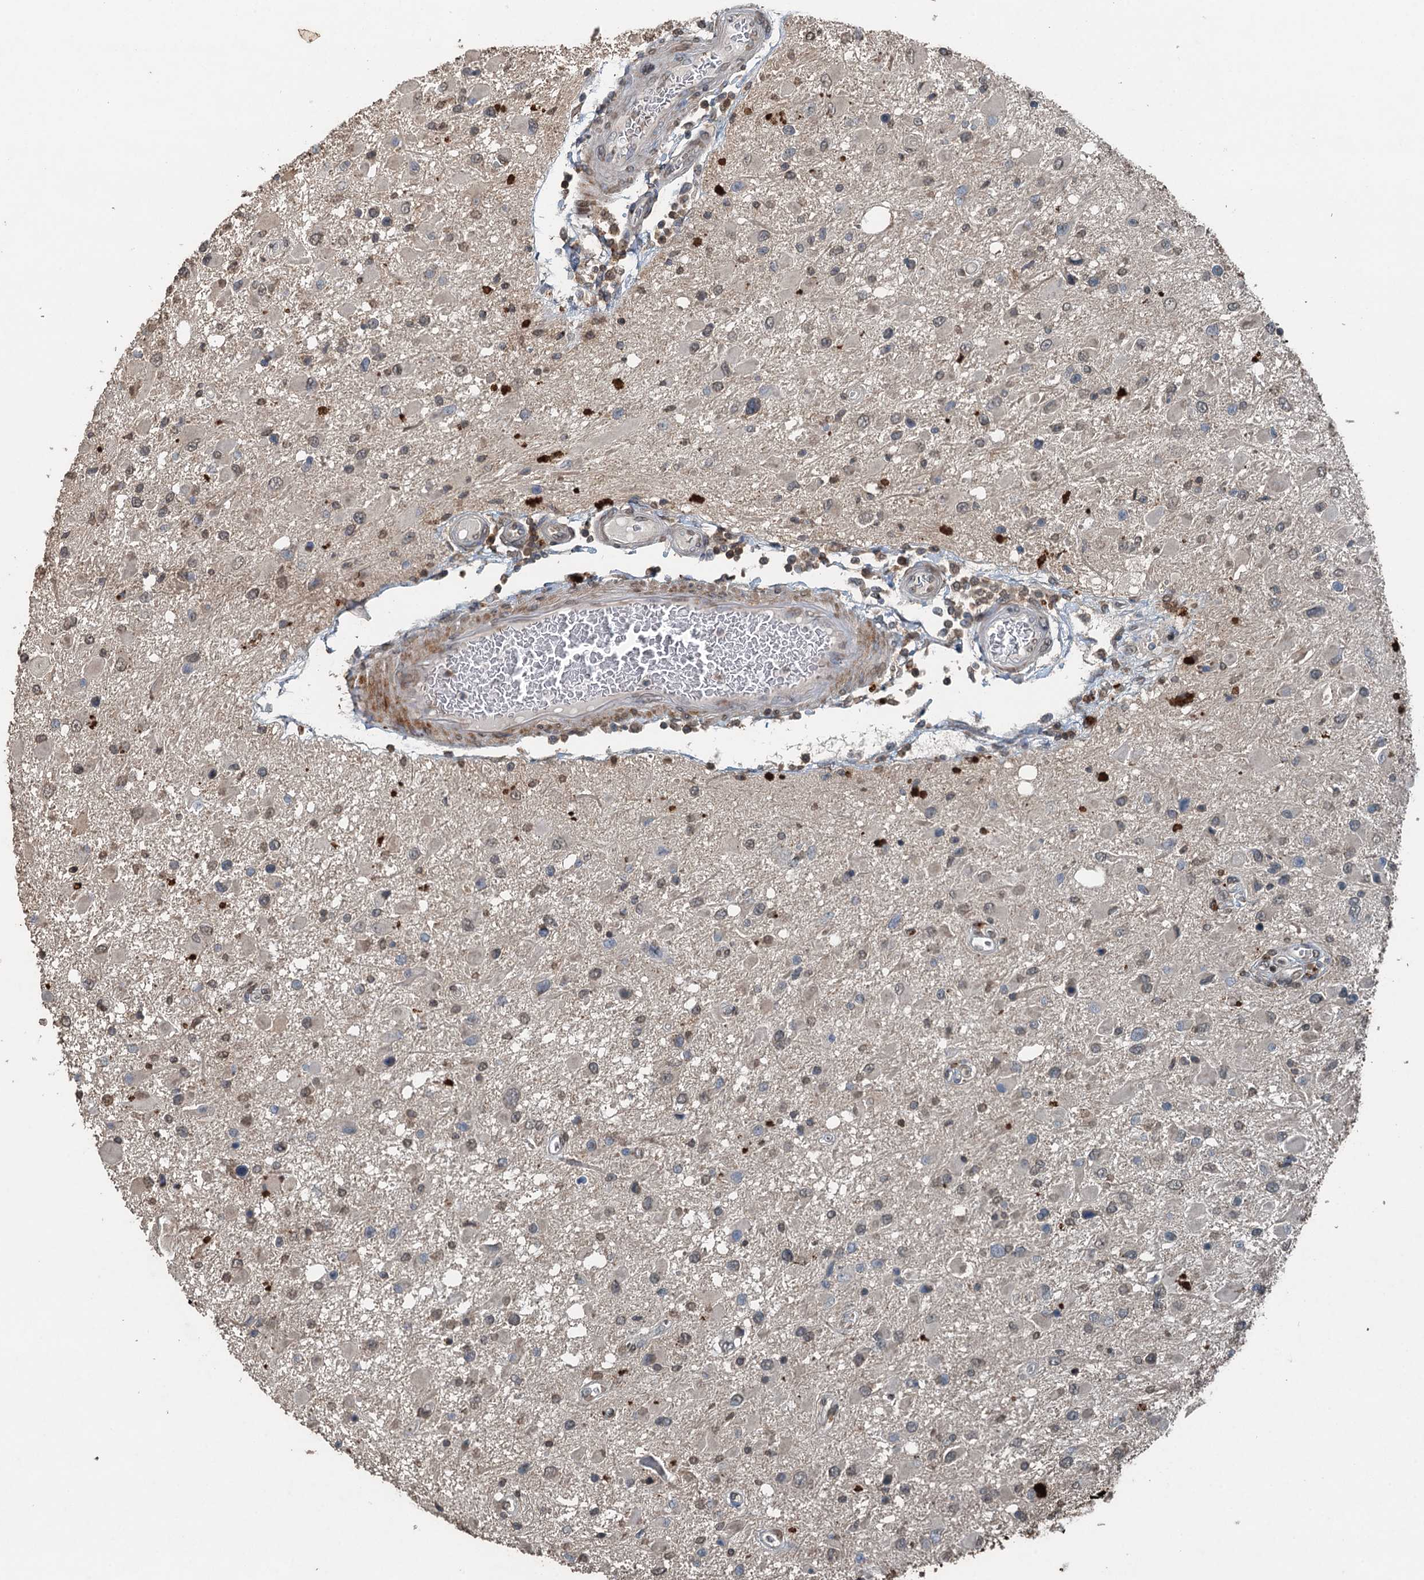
{"staining": {"intensity": "negative", "quantity": "none", "location": "none"}, "tissue": "glioma", "cell_type": "Tumor cells", "image_type": "cancer", "snomed": [{"axis": "morphology", "description": "Glioma, malignant, High grade"}, {"axis": "topography", "description": "Brain"}], "caption": "High-grade glioma (malignant) was stained to show a protein in brown. There is no significant positivity in tumor cells. Brightfield microscopy of immunohistochemistry (IHC) stained with DAB (3,3'-diaminobenzidine) (brown) and hematoxylin (blue), captured at high magnification.", "gene": "TCTN1", "patient": {"sex": "male", "age": 53}}